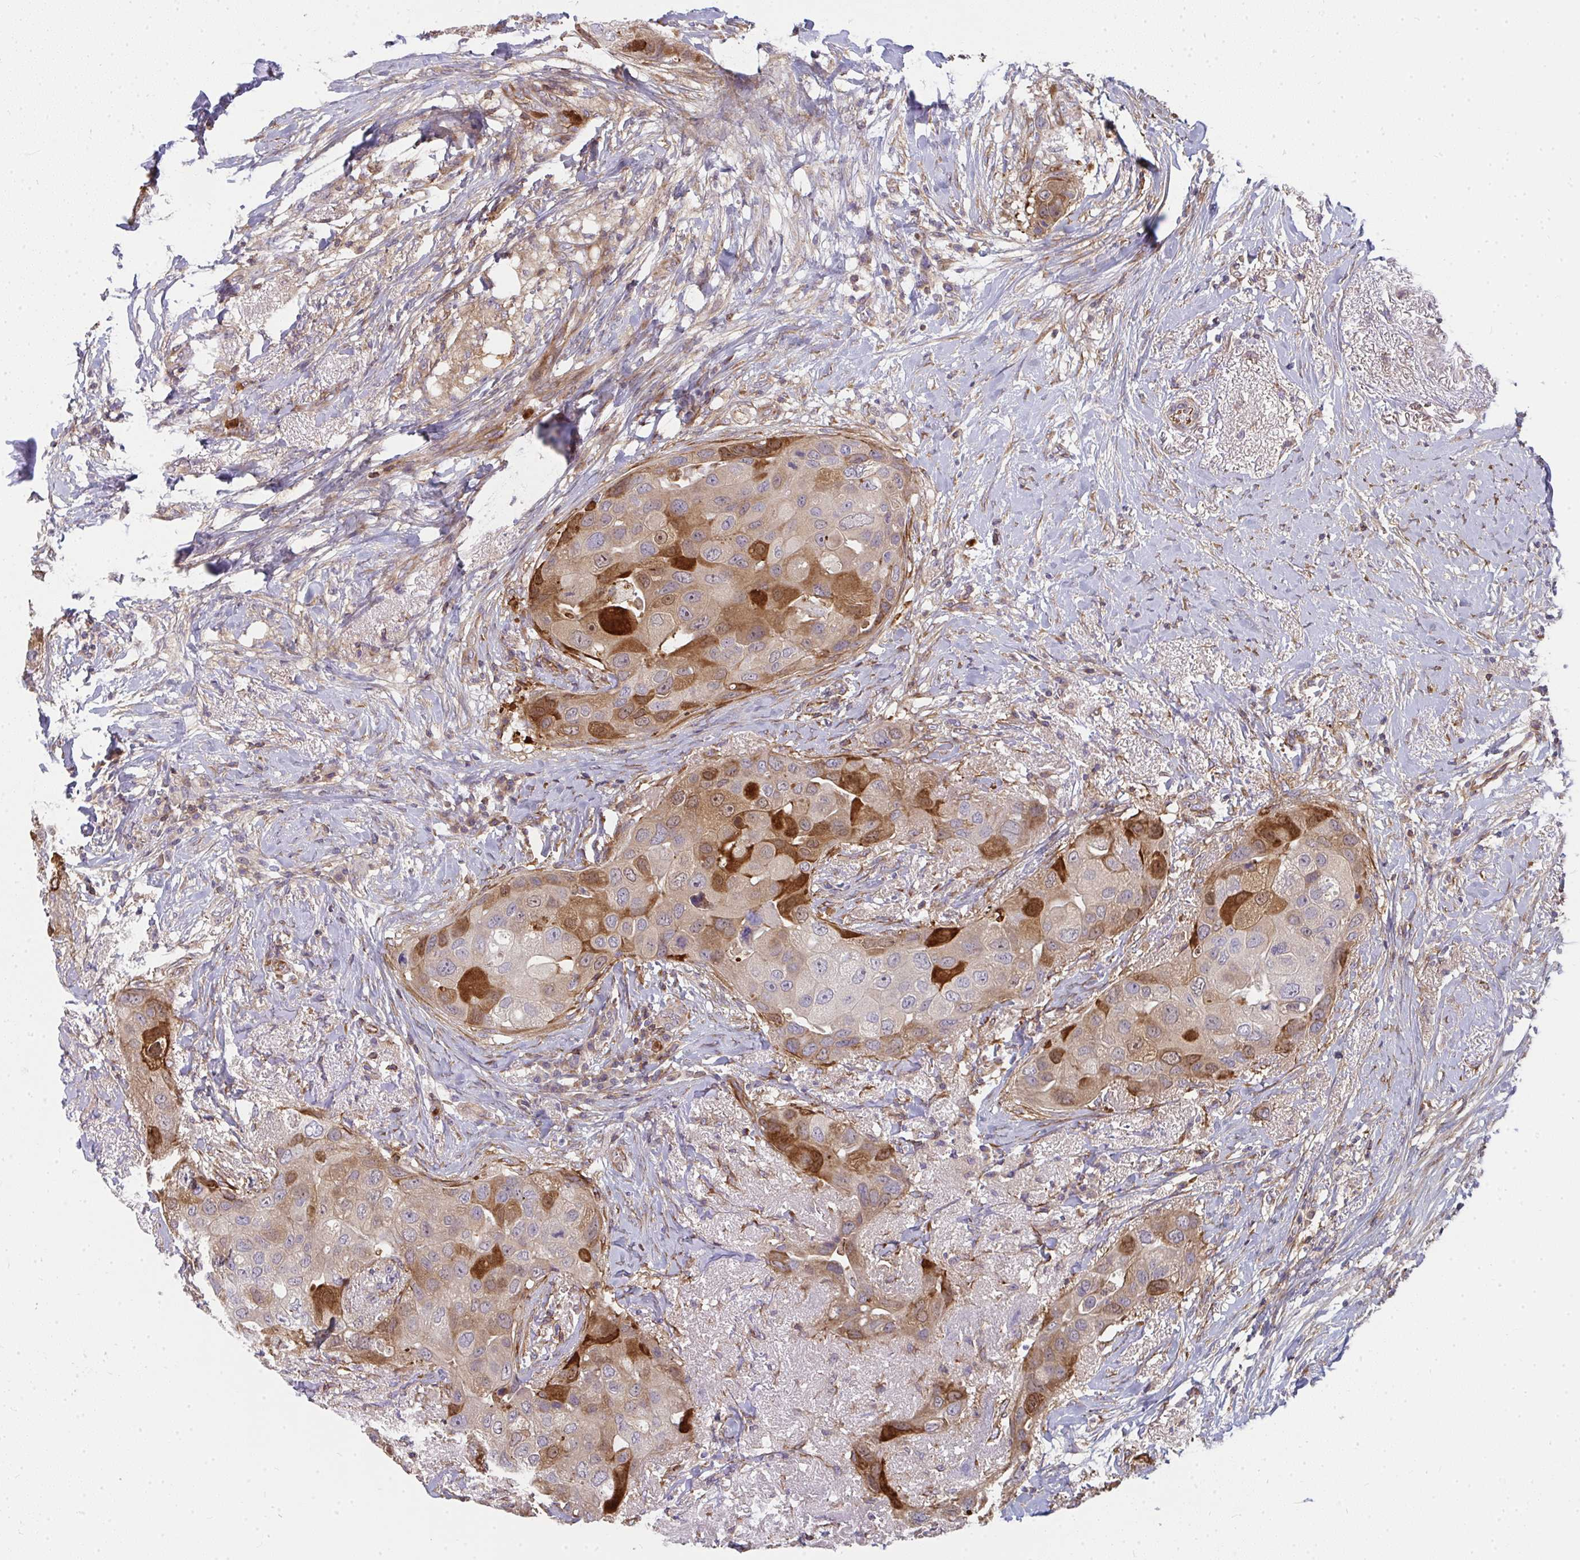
{"staining": {"intensity": "moderate", "quantity": "25%-75%", "location": "cytoplasmic/membranous"}, "tissue": "breast cancer", "cell_type": "Tumor cells", "image_type": "cancer", "snomed": [{"axis": "morphology", "description": "Duct carcinoma"}, {"axis": "topography", "description": "Breast"}], "caption": "Immunohistochemistry (DAB (3,3'-diaminobenzidine)) staining of breast cancer (invasive ductal carcinoma) demonstrates moderate cytoplasmic/membranous protein positivity in approximately 25%-75% of tumor cells.", "gene": "CSF3R", "patient": {"sex": "female", "age": 43}}